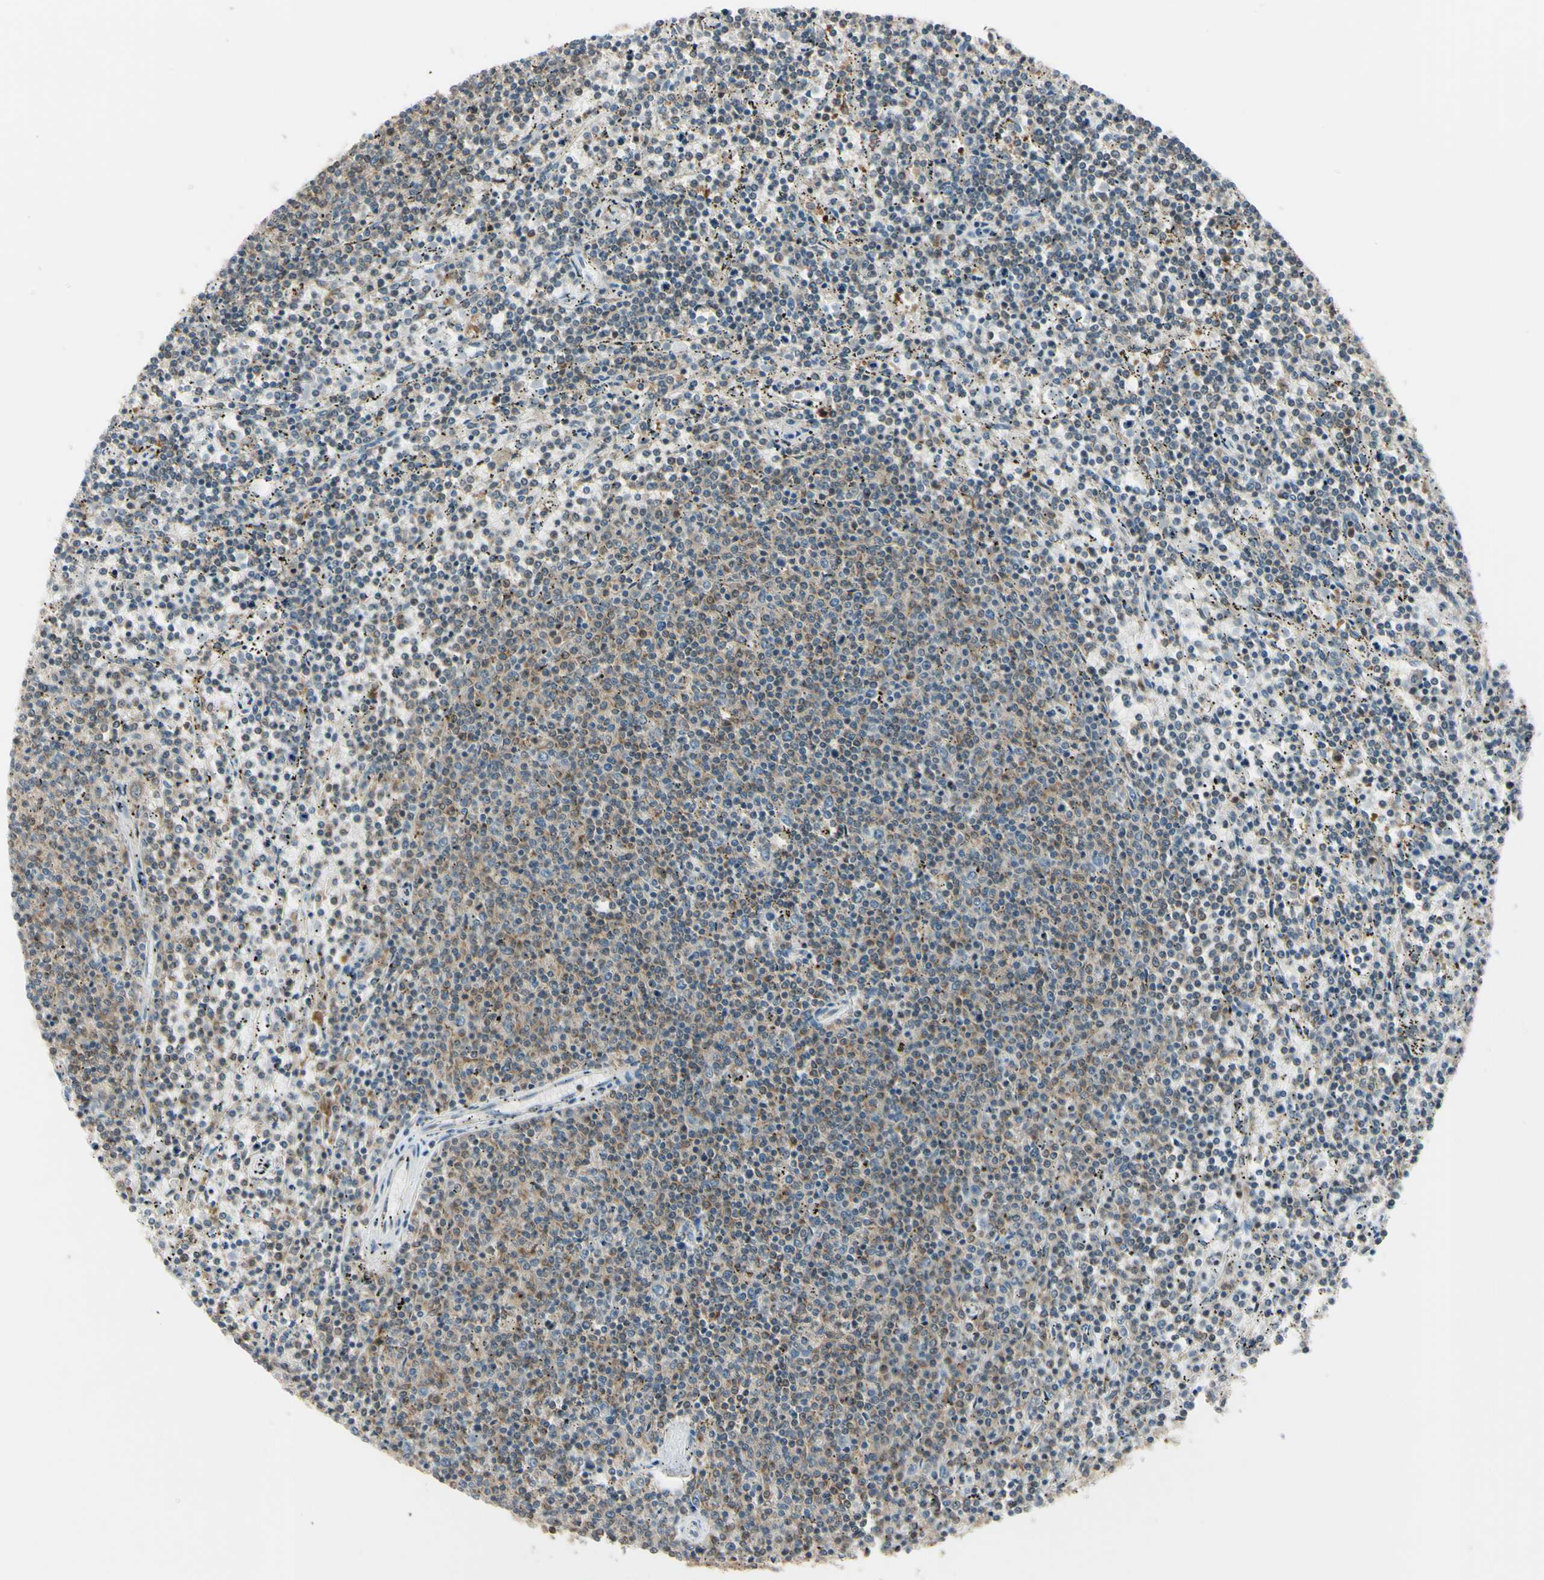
{"staining": {"intensity": "weak", "quantity": "25%-75%", "location": "cytoplasmic/membranous"}, "tissue": "lymphoma", "cell_type": "Tumor cells", "image_type": "cancer", "snomed": [{"axis": "morphology", "description": "Malignant lymphoma, non-Hodgkin's type, Low grade"}, {"axis": "topography", "description": "Spleen"}], "caption": "Human low-grade malignant lymphoma, non-Hodgkin's type stained for a protein (brown) demonstrates weak cytoplasmic/membranous positive expression in about 25%-75% of tumor cells.", "gene": "CYRIB", "patient": {"sex": "female", "age": 50}}